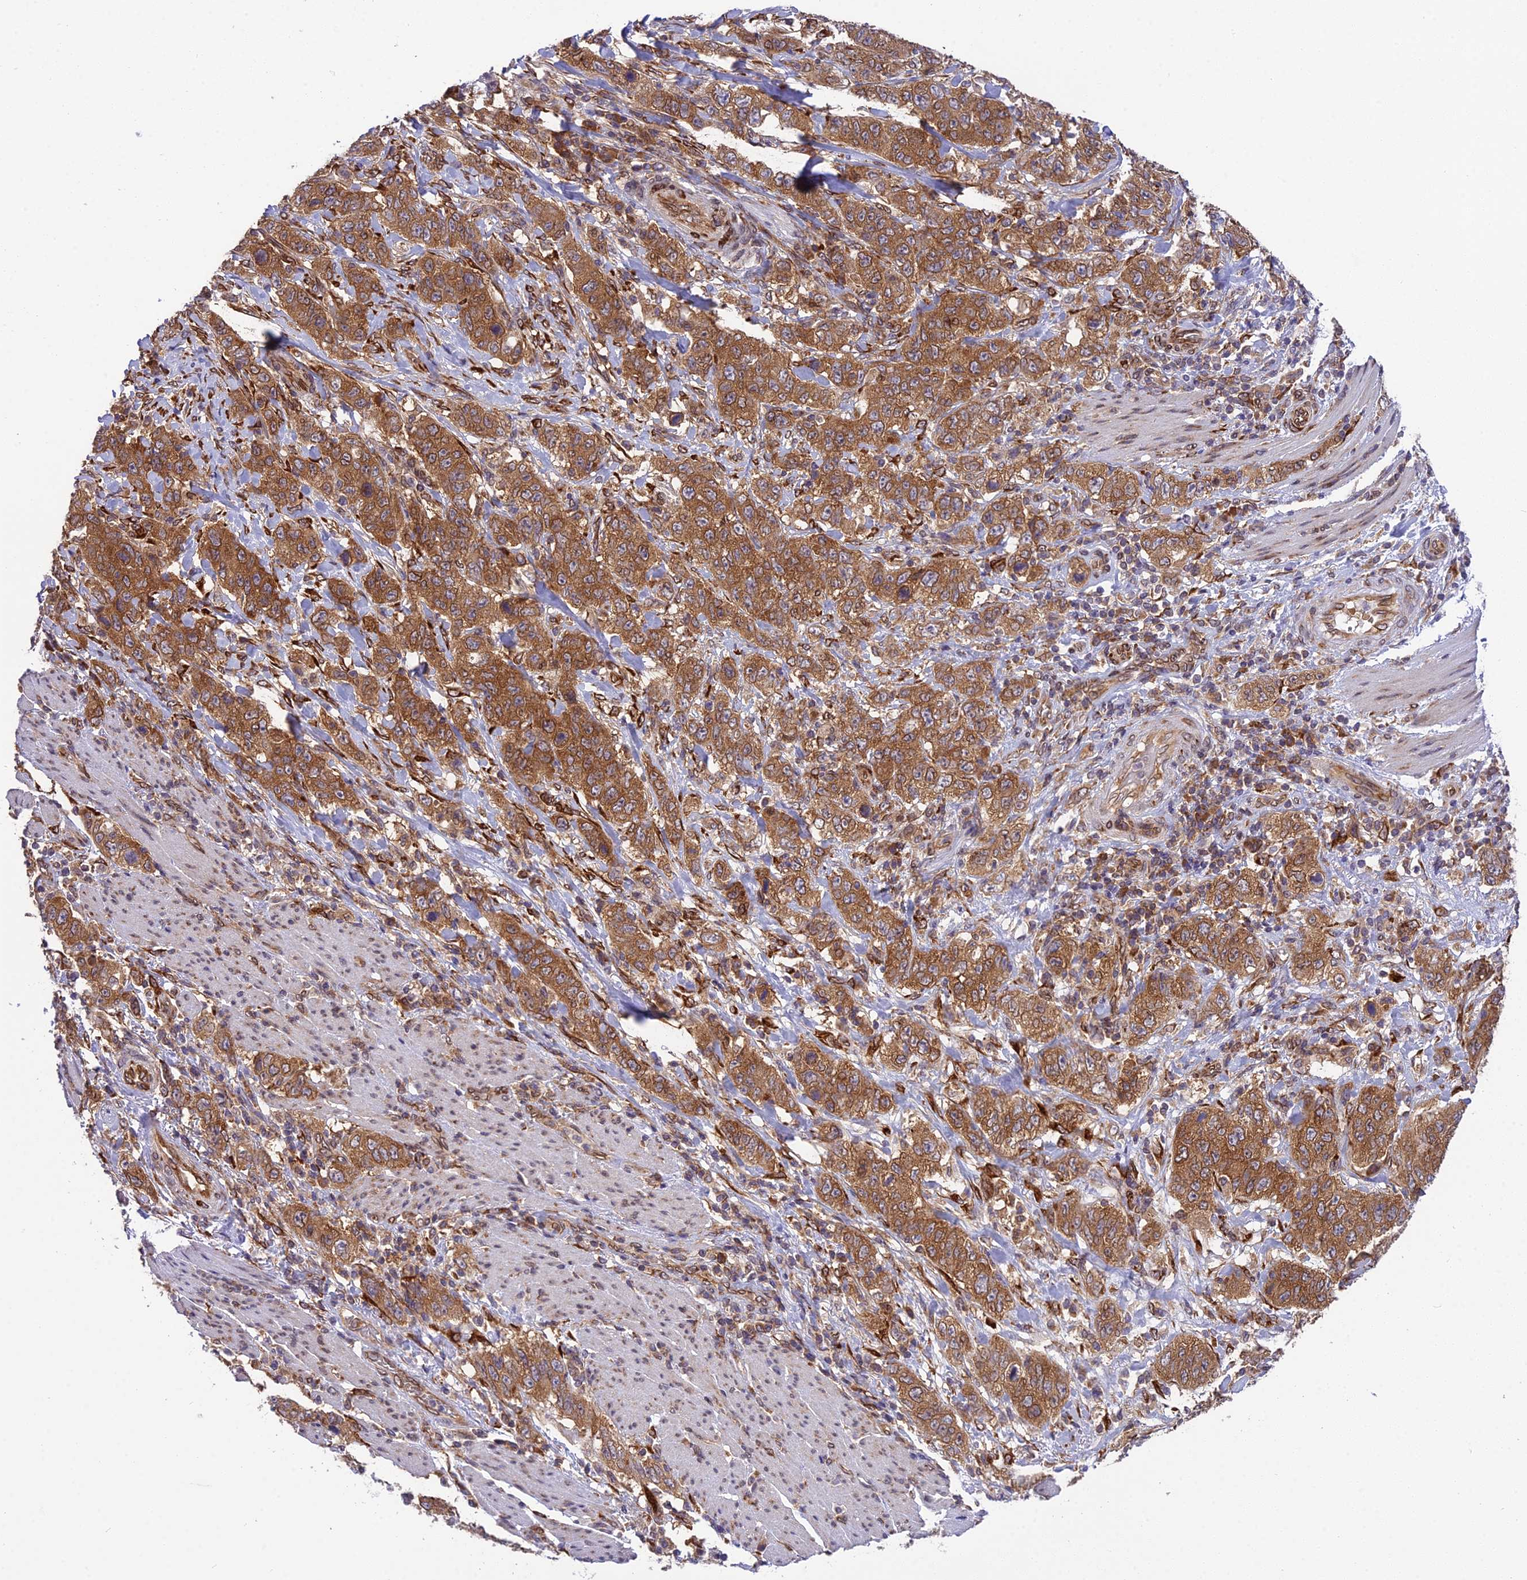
{"staining": {"intensity": "strong", "quantity": ">75%", "location": "cytoplasmic/membranous"}, "tissue": "stomach cancer", "cell_type": "Tumor cells", "image_type": "cancer", "snomed": [{"axis": "morphology", "description": "Adenocarcinoma, NOS"}, {"axis": "topography", "description": "Stomach"}], "caption": "There is high levels of strong cytoplasmic/membranous staining in tumor cells of stomach adenocarcinoma, as demonstrated by immunohistochemical staining (brown color).", "gene": "DHCR7", "patient": {"sex": "male", "age": 48}}